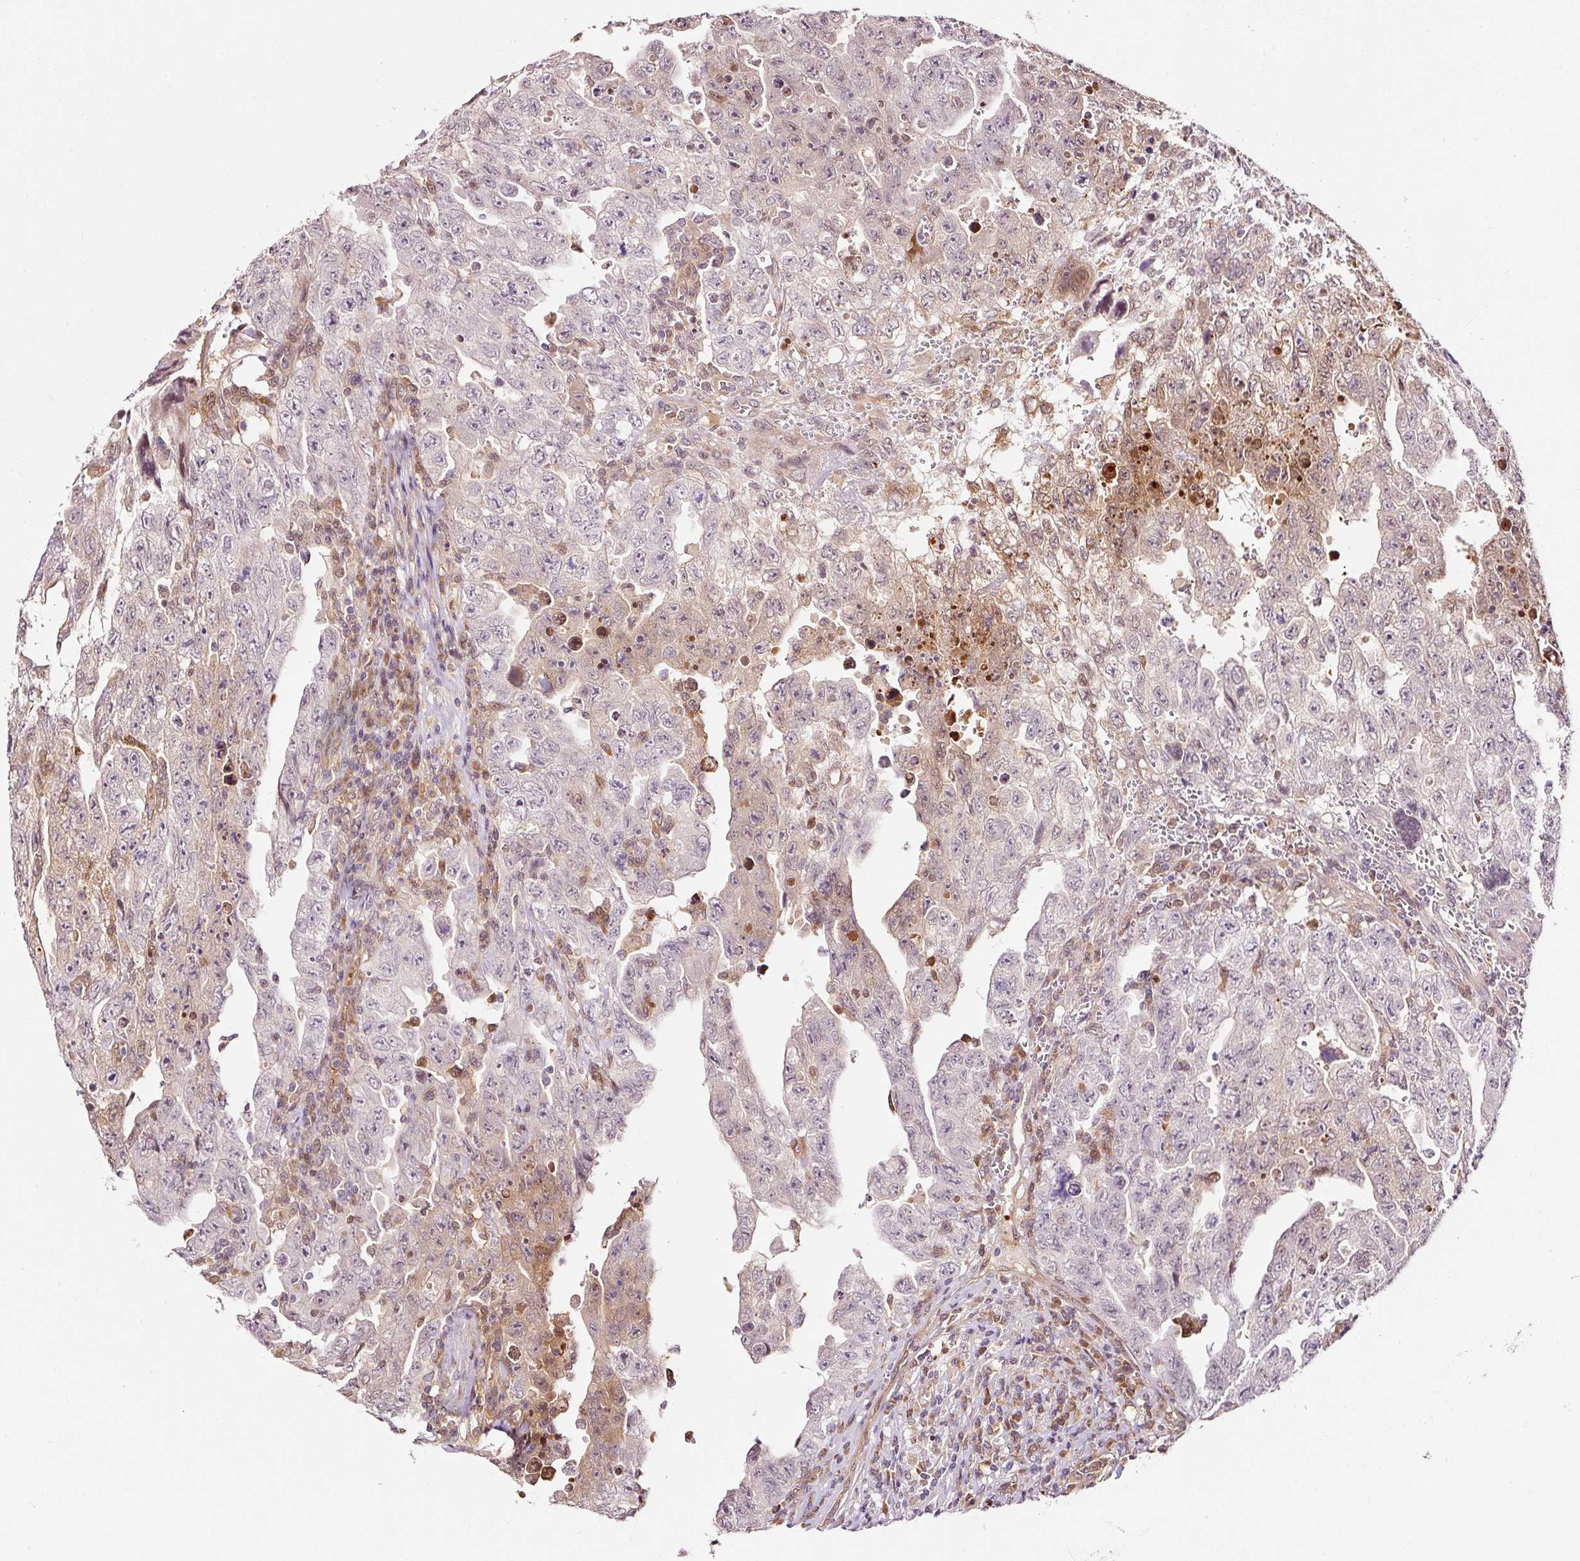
{"staining": {"intensity": "moderate", "quantity": "<25%", "location": "nuclear"}, "tissue": "testis cancer", "cell_type": "Tumor cells", "image_type": "cancer", "snomed": [{"axis": "morphology", "description": "Carcinoma, Embryonal, NOS"}, {"axis": "topography", "description": "Testis"}], "caption": "The histopathology image displays staining of embryonal carcinoma (testis), revealing moderate nuclear protein positivity (brown color) within tumor cells.", "gene": "FBXL14", "patient": {"sex": "male", "age": 28}}